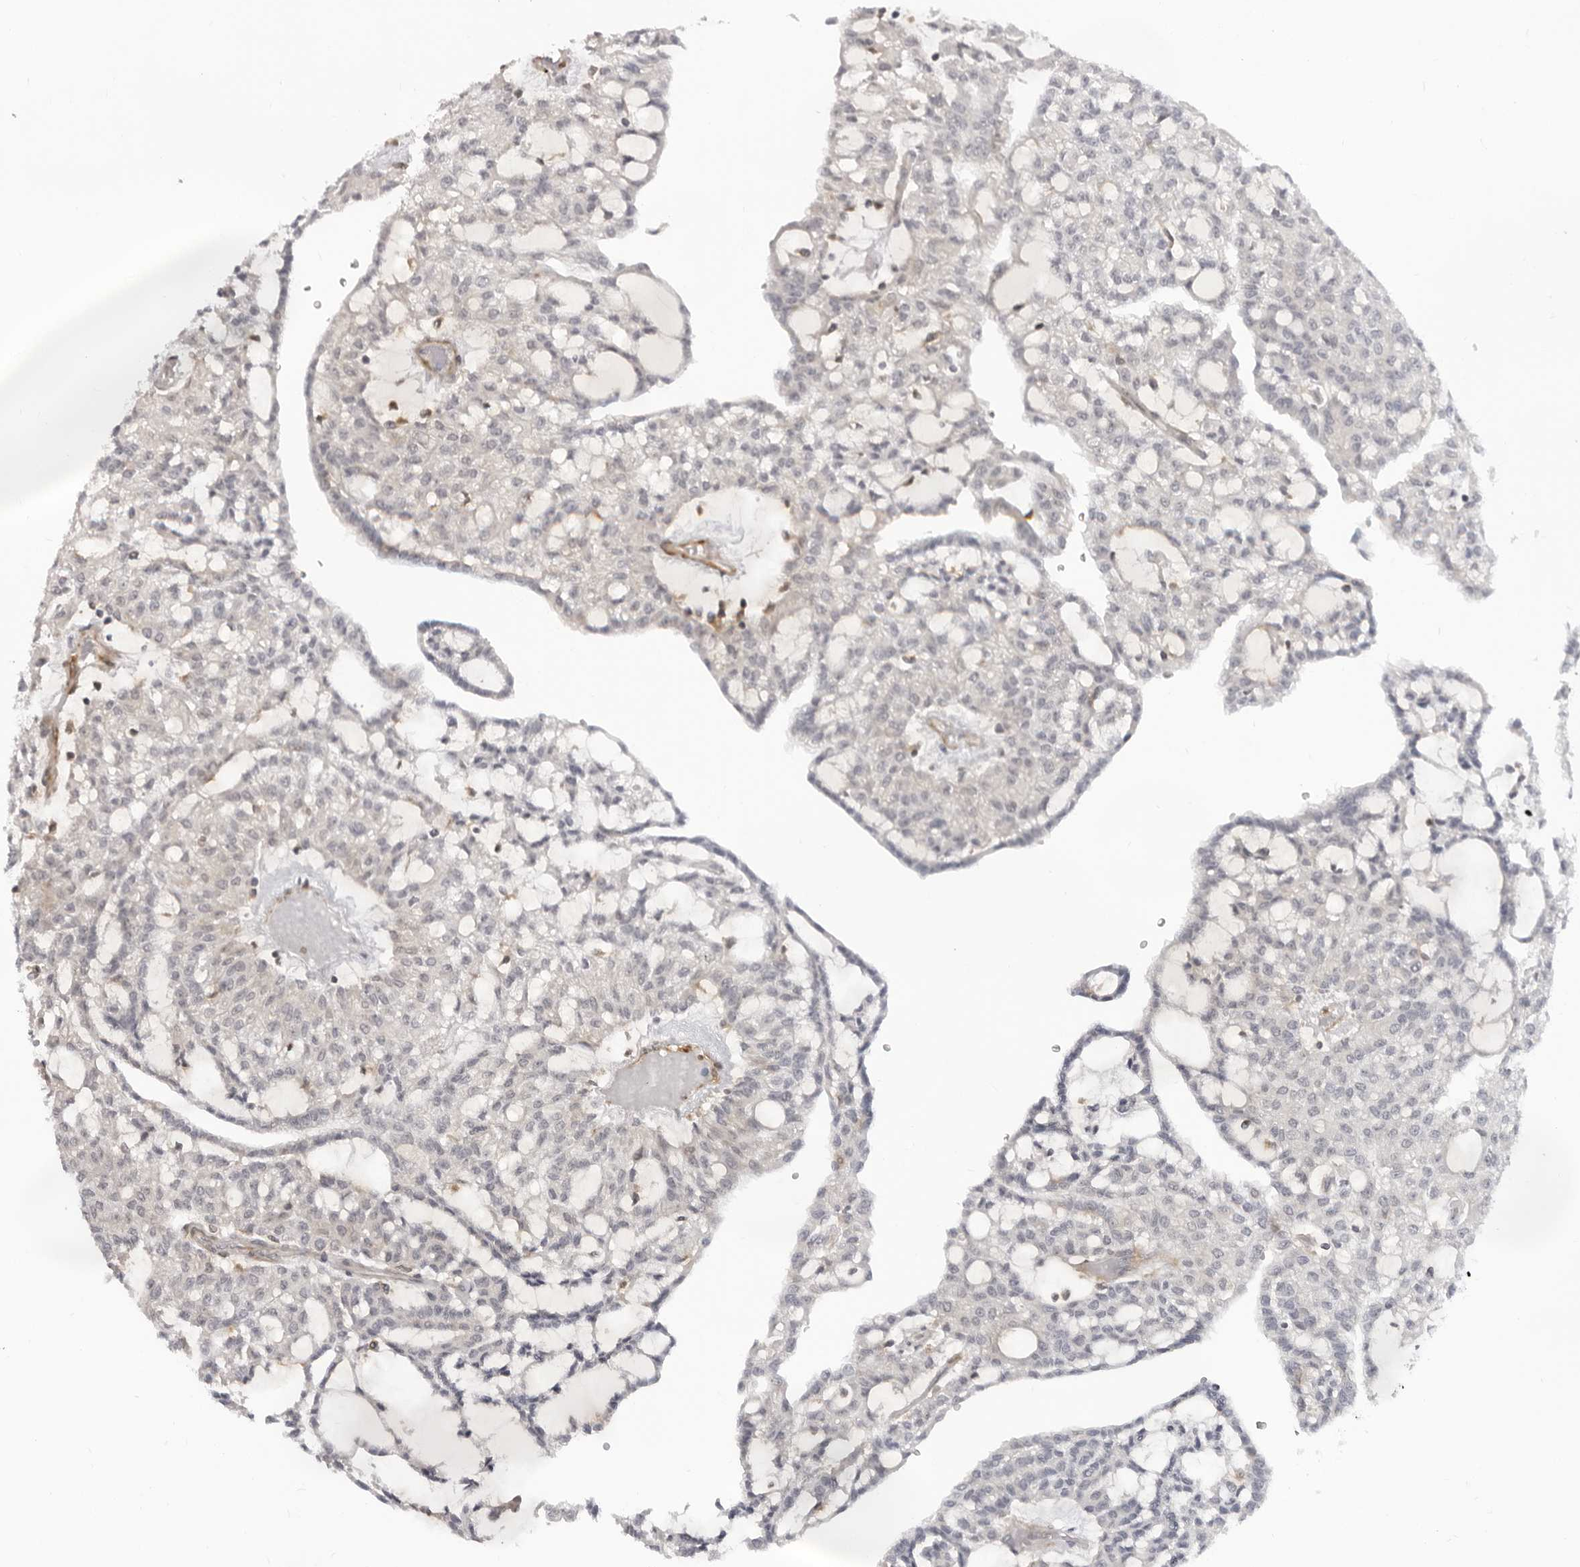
{"staining": {"intensity": "negative", "quantity": "none", "location": "none"}, "tissue": "renal cancer", "cell_type": "Tumor cells", "image_type": "cancer", "snomed": [{"axis": "morphology", "description": "Adenocarcinoma, NOS"}, {"axis": "topography", "description": "Kidney"}], "caption": "Immunohistochemical staining of renal cancer (adenocarcinoma) shows no significant positivity in tumor cells.", "gene": "SRGAP2", "patient": {"sex": "male", "age": 63}}